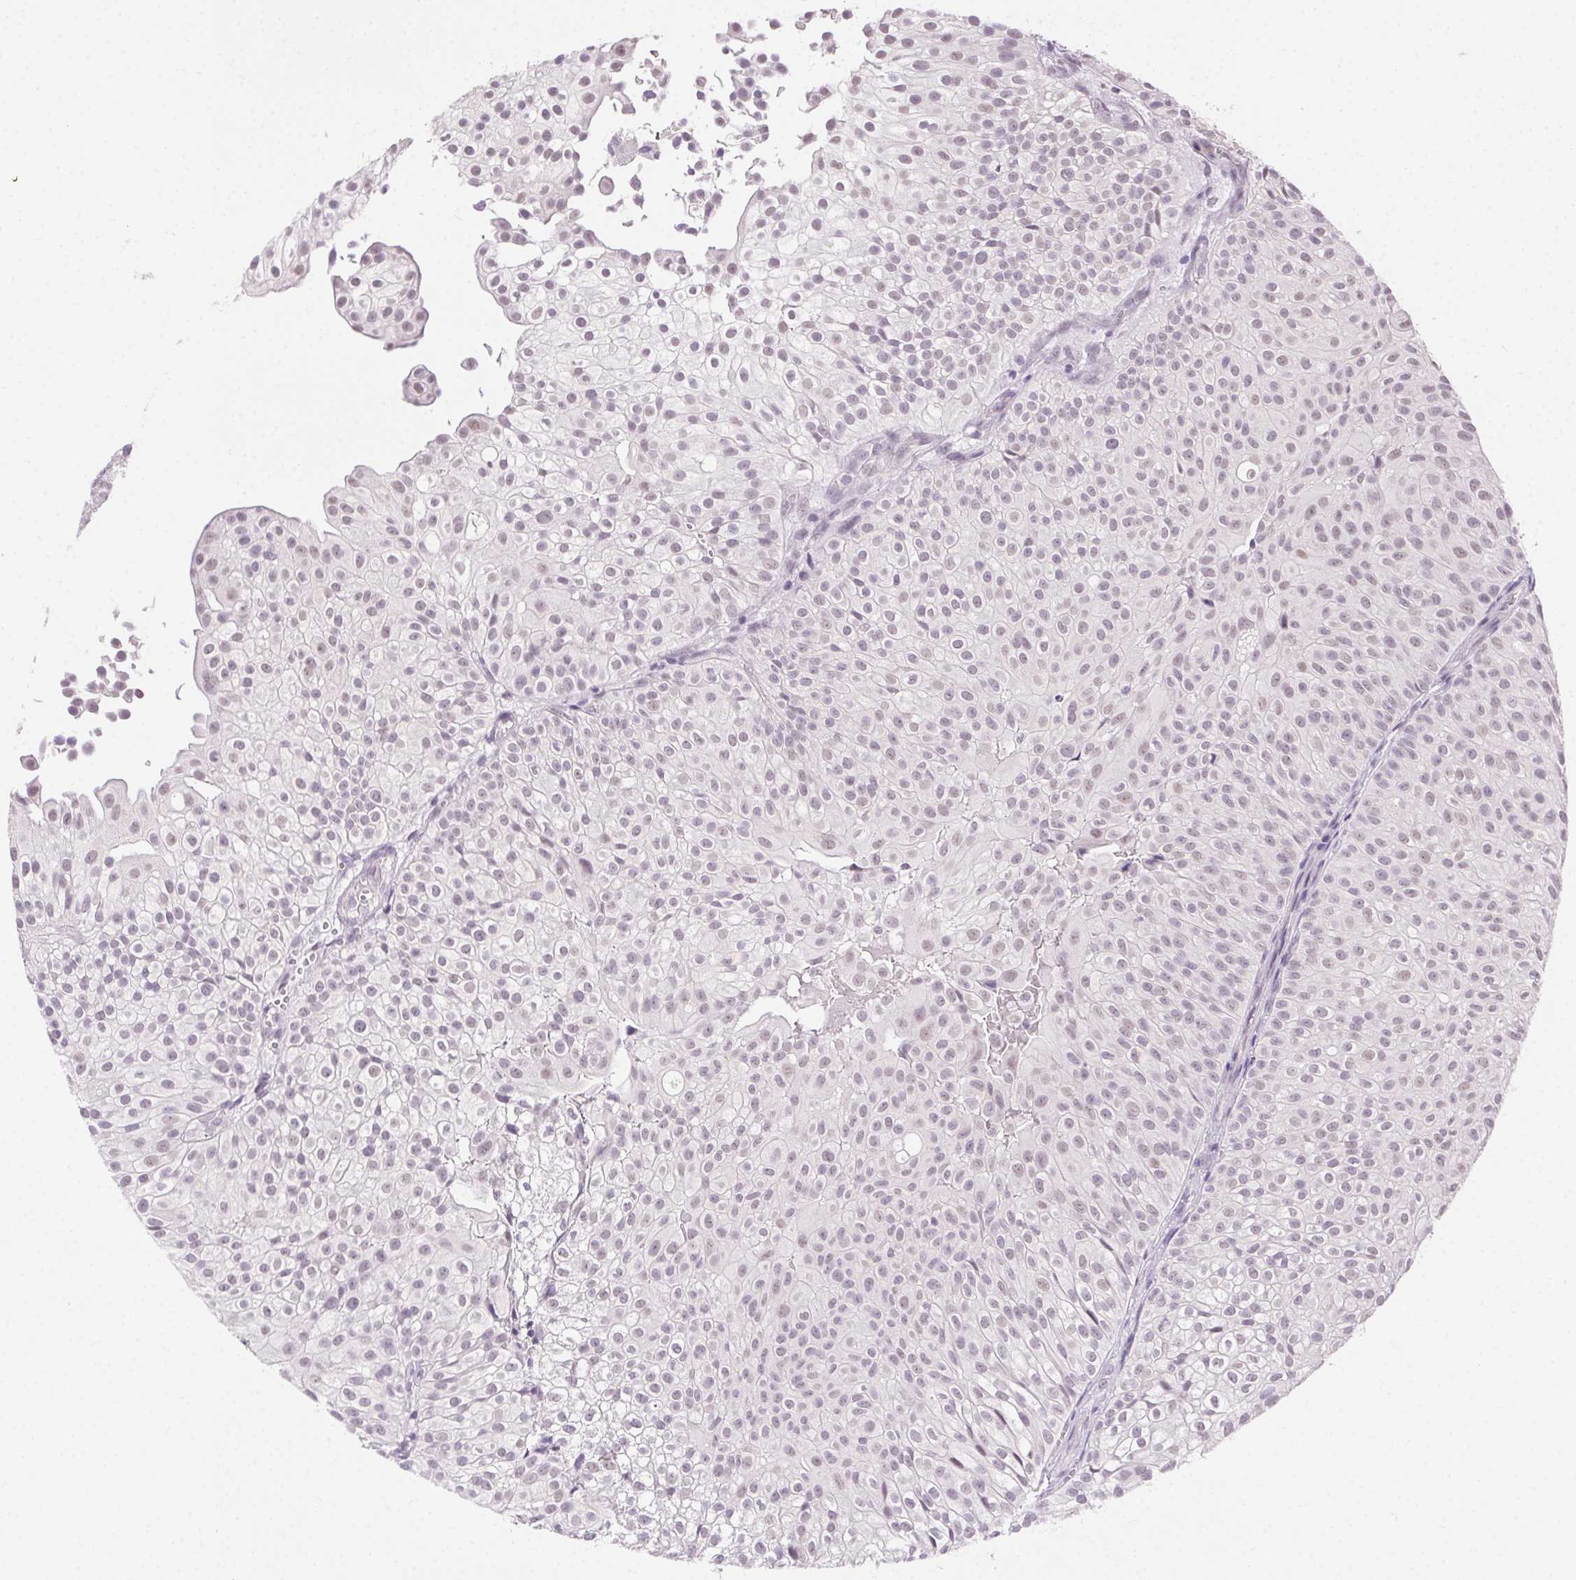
{"staining": {"intensity": "negative", "quantity": "none", "location": "none"}, "tissue": "urothelial cancer", "cell_type": "Tumor cells", "image_type": "cancer", "snomed": [{"axis": "morphology", "description": "Urothelial carcinoma, Low grade"}, {"axis": "topography", "description": "Urinary bladder"}], "caption": "Tumor cells are negative for brown protein staining in urothelial carcinoma (low-grade).", "gene": "CLDN10", "patient": {"sex": "male", "age": 70}}